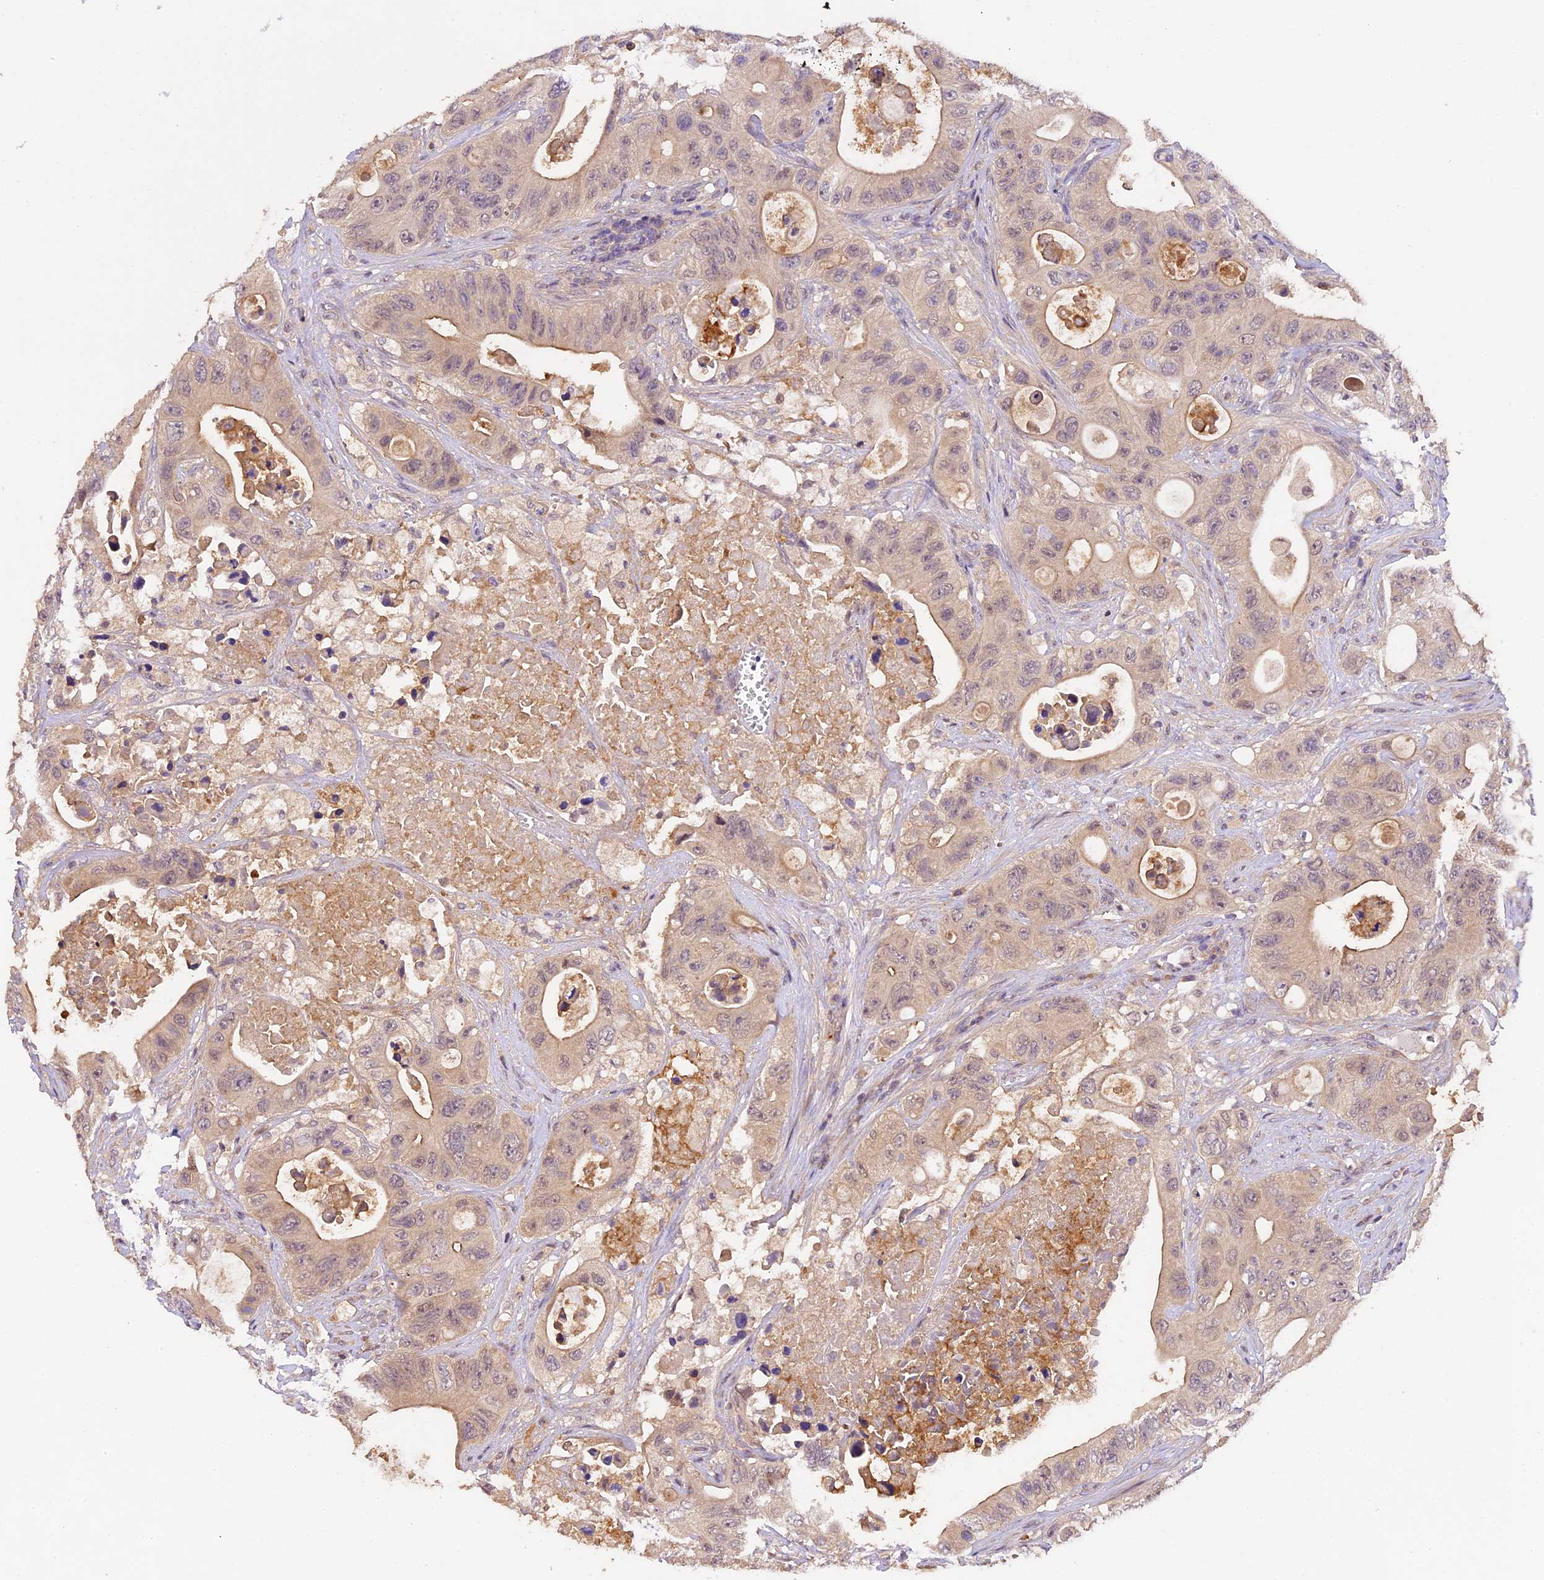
{"staining": {"intensity": "weak", "quantity": ">75%", "location": "cytoplasmic/membranous"}, "tissue": "colorectal cancer", "cell_type": "Tumor cells", "image_type": "cancer", "snomed": [{"axis": "morphology", "description": "Adenocarcinoma, NOS"}, {"axis": "topography", "description": "Colon"}], "caption": "Immunohistochemical staining of colorectal cancer (adenocarcinoma) displays low levels of weak cytoplasmic/membranous expression in about >75% of tumor cells. Using DAB (3,3'-diaminobenzidine) (brown) and hematoxylin (blue) stains, captured at high magnification using brightfield microscopy.", "gene": "DGKH", "patient": {"sex": "female", "age": 46}}